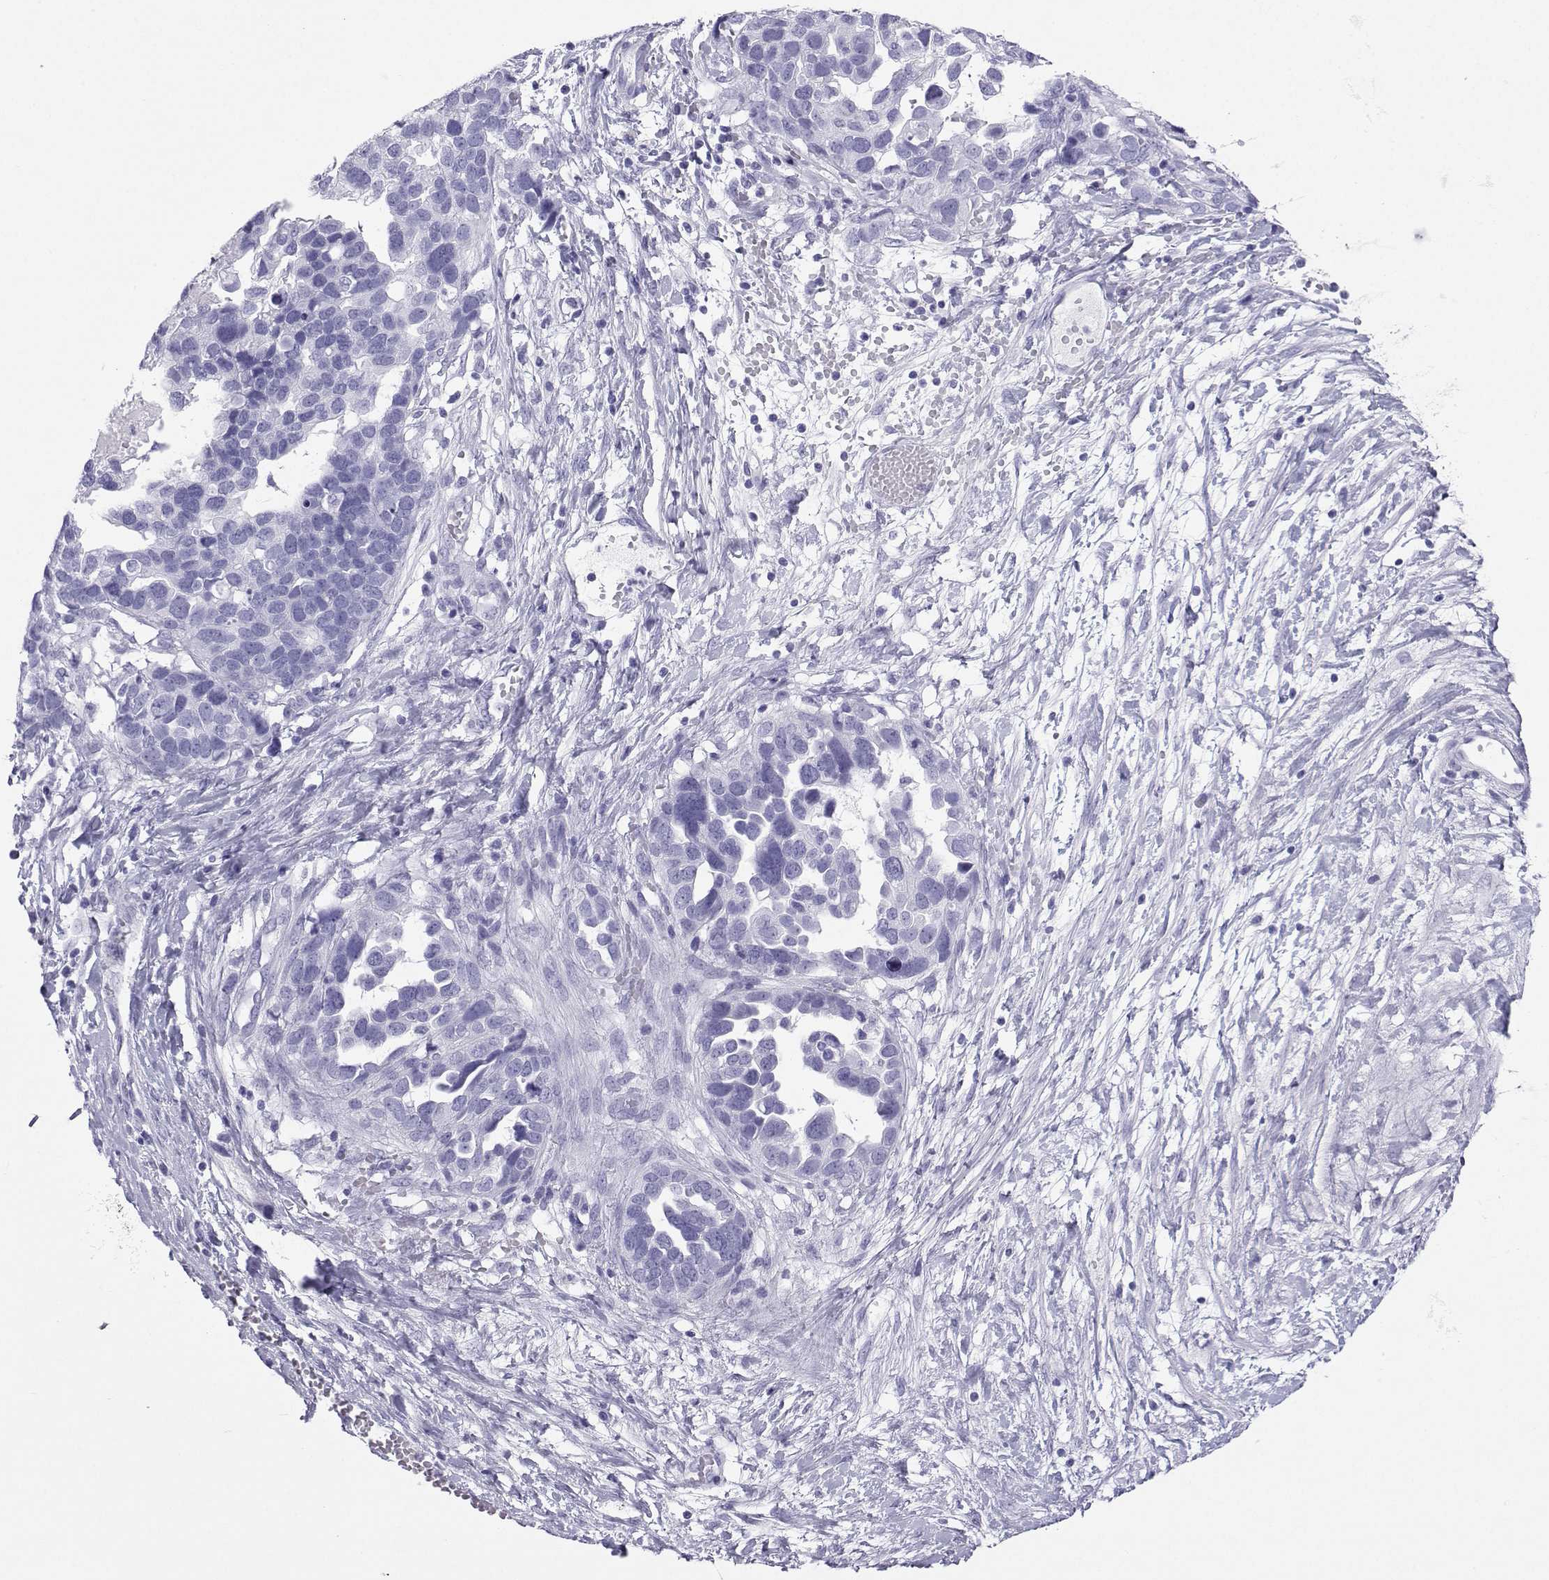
{"staining": {"intensity": "negative", "quantity": "none", "location": "none"}, "tissue": "ovarian cancer", "cell_type": "Tumor cells", "image_type": "cancer", "snomed": [{"axis": "morphology", "description": "Cystadenocarcinoma, serous, NOS"}, {"axis": "topography", "description": "Ovary"}], "caption": "This is a photomicrograph of immunohistochemistry (IHC) staining of ovarian cancer, which shows no expression in tumor cells.", "gene": "LORICRIN", "patient": {"sex": "female", "age": 54}}